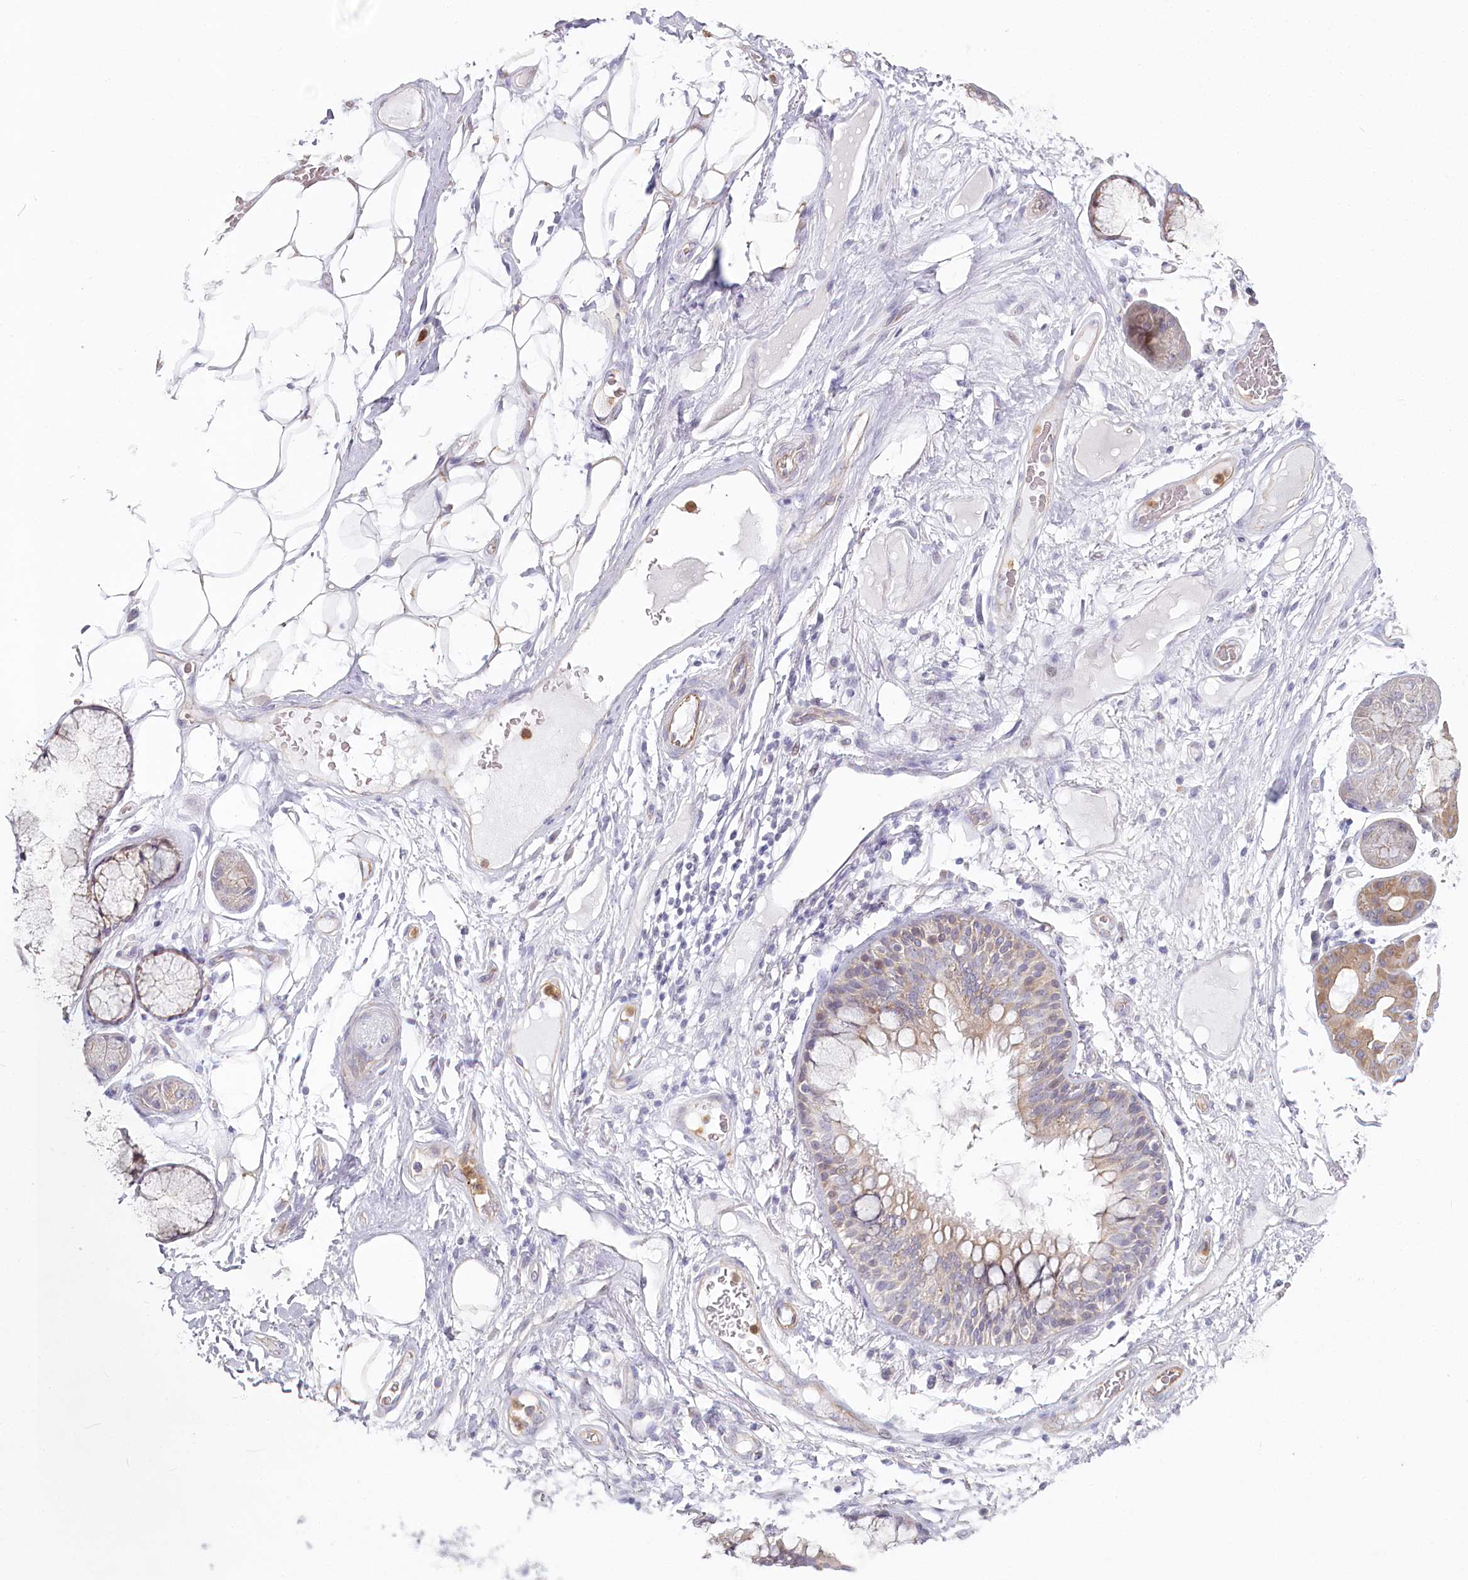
{"staining": {"intensity": "negative", "quantity": "none", "location": "none"}, "tissue": "adipose tissue", "cell_type": "Adipocytes", "image_type": "normal", "snomed": [{"axis": "morphology", "description": "Normal tissue, NOS"}, {"axis": "topography", "description": "Bronchus"}], "caption": "This is a histopathology image of IHC staining of benign adipose tissue, which shows no staining in adipocytes. (Brightfield microscopy of DAB (3,3'-diaminobenzidine) IHC at high magnification).", "gene": "ABHD8", "patient": {"sex": "male", "age": 66}}